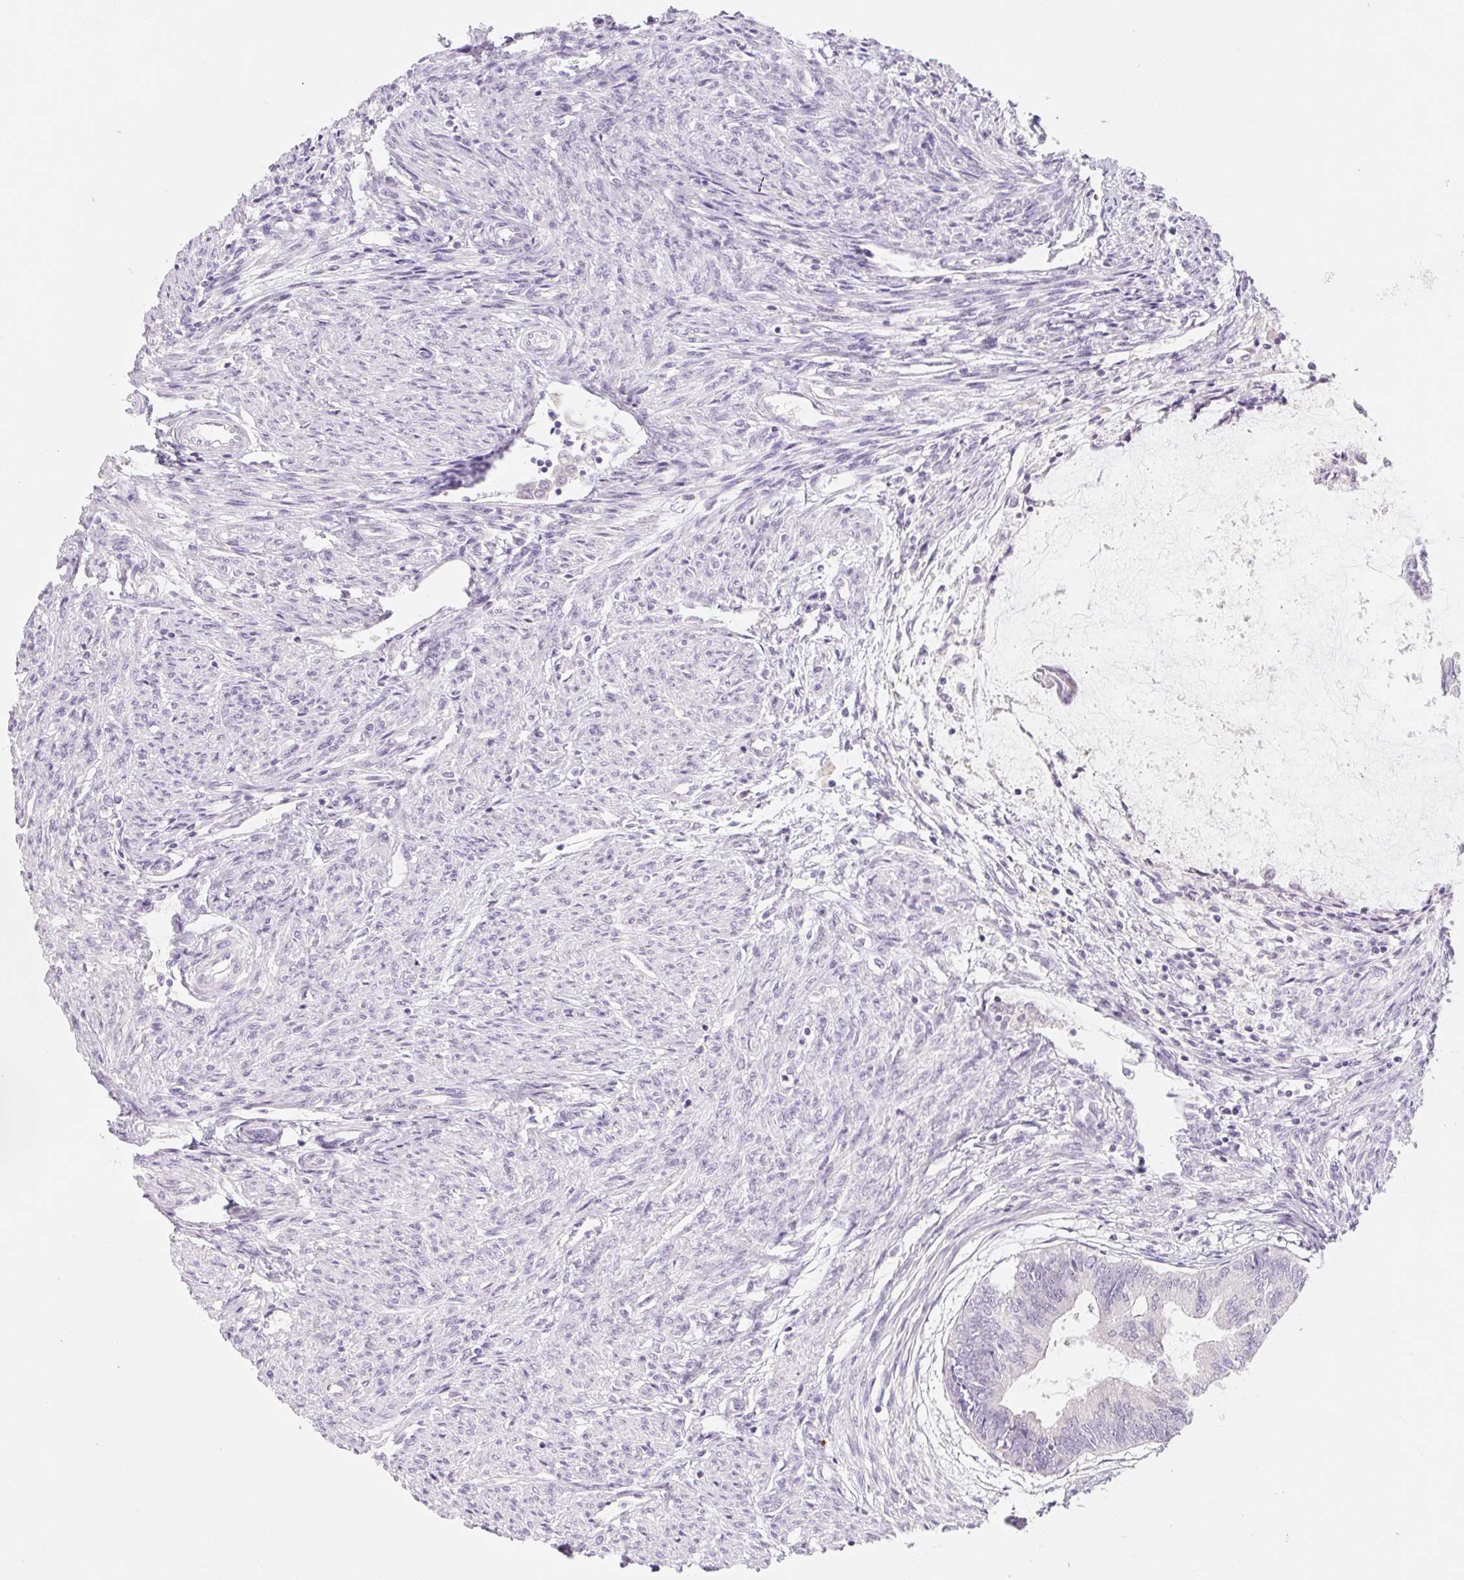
{"staining": {"intensity": "negative", "quantity": "none", "location": "none"}, "tissue": "endometrial cancer", "cell_type": "Tumor cells", "image_type": "cancer", "snomed": [{"axis": "morphology", "description": "Adenocarcinoma, NOS"}, {"axis": "topography", "description": "Endometrium"}], "caption": "The immunohistochemistry (IHC) micrograph has no significant expression in tumor cells of endometrial adenocarcinoma tissue.", "gene": "POU1F1", "patient": {"sex": "female", "age": 86}}